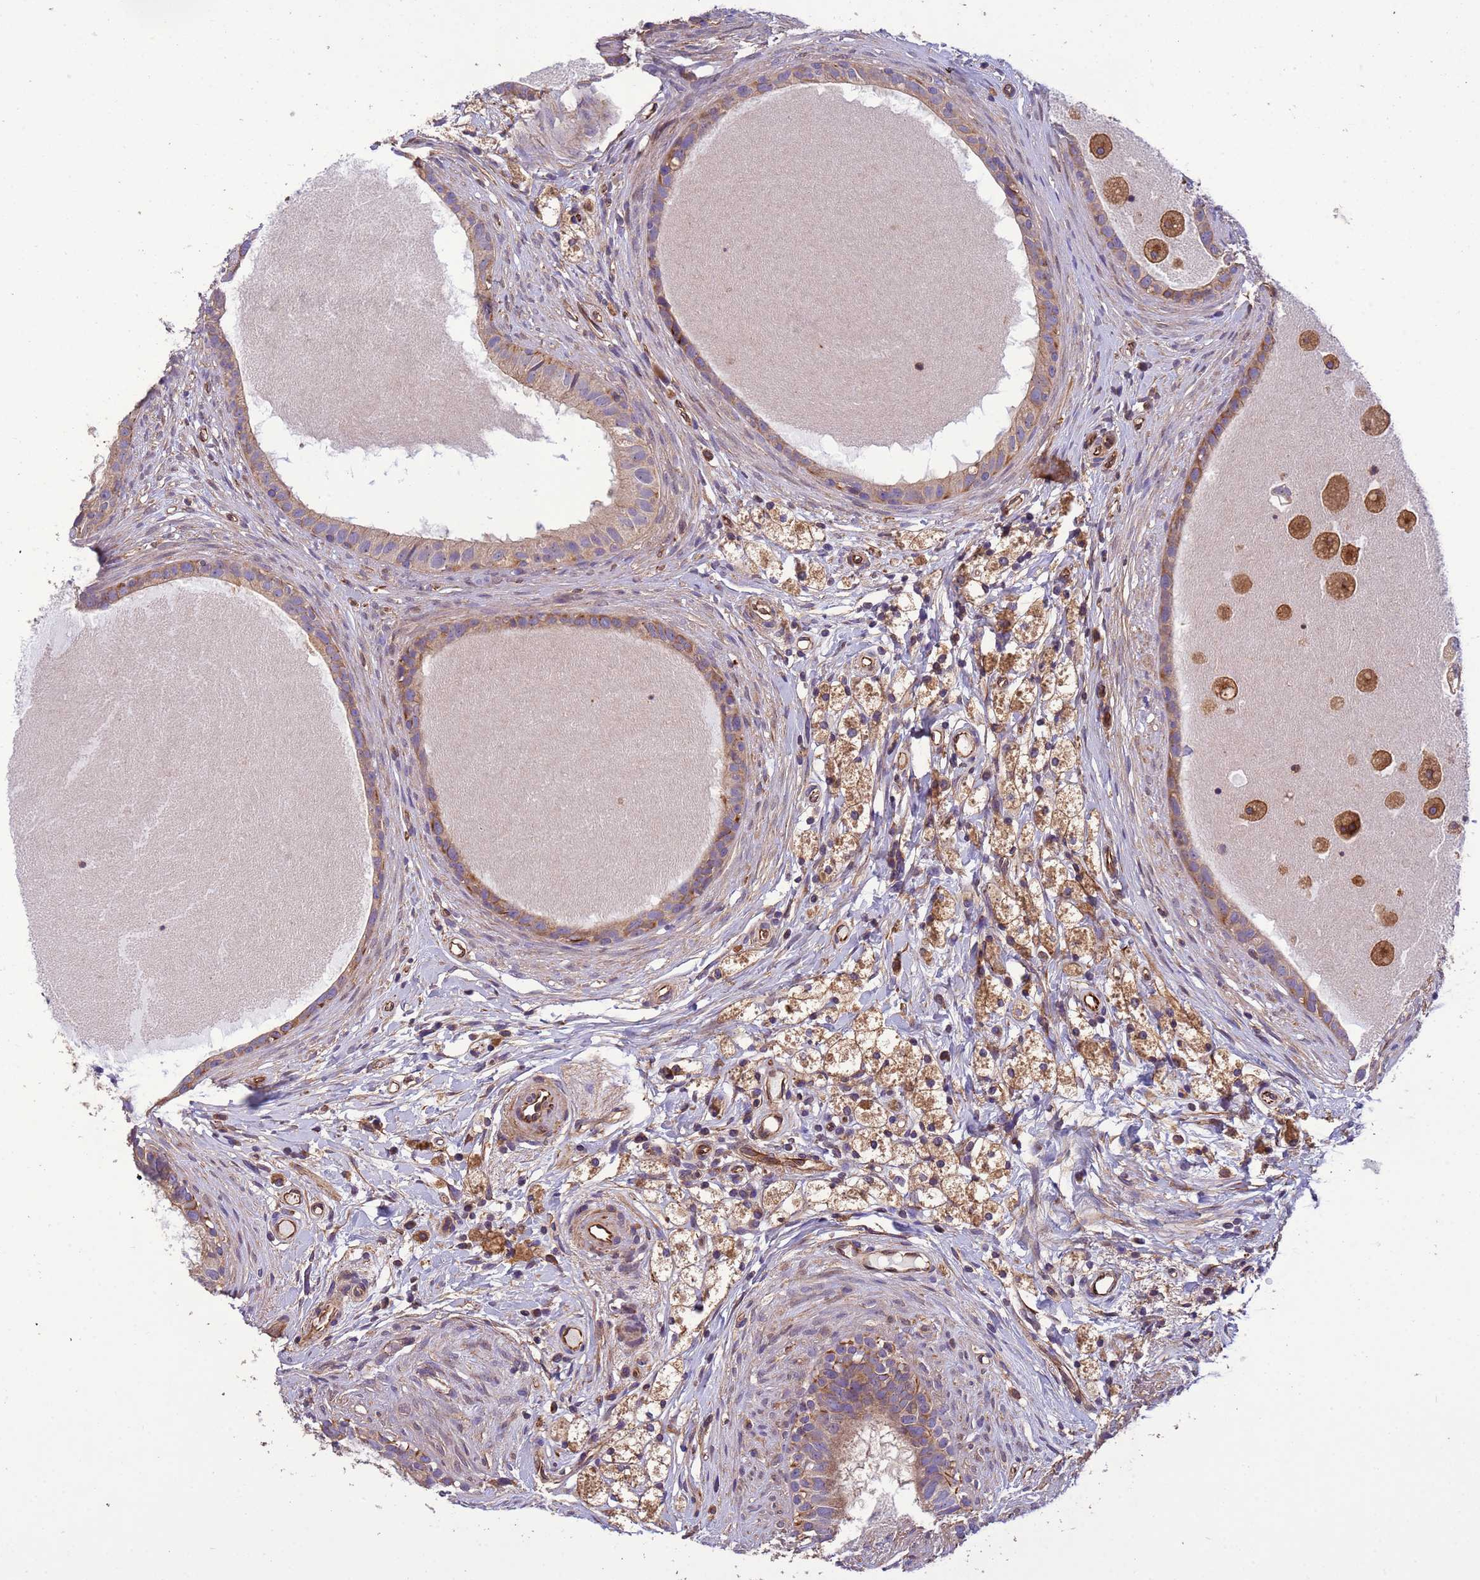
{"staining": {"intensity": "weak", "quantity": ">75%", "location": "cytoplasmic/membranous"}, "tissue": "epididymis", "cell_type": "Glandular cells", "image_type": "normal", "snomed": [{"axis": "morphology", "description": "Normal tissue, NOS"}, {"axis": "topography", "description": "Epididymis"}], "caption": "An IHC image of normal tissue is shown. Protein staining in brown labels weak cytoplasmic/membranous positivity in epididymis within glandular cells. The staining was performed using DAB (3,3'-diaminobenzidine) to visualize the protein expression in brown, while the nuclei were stained in blue with hematoxylin (Magnification: 20x).", "gene": "RAB10", "patient": {"sex": "male", "age": 80}}